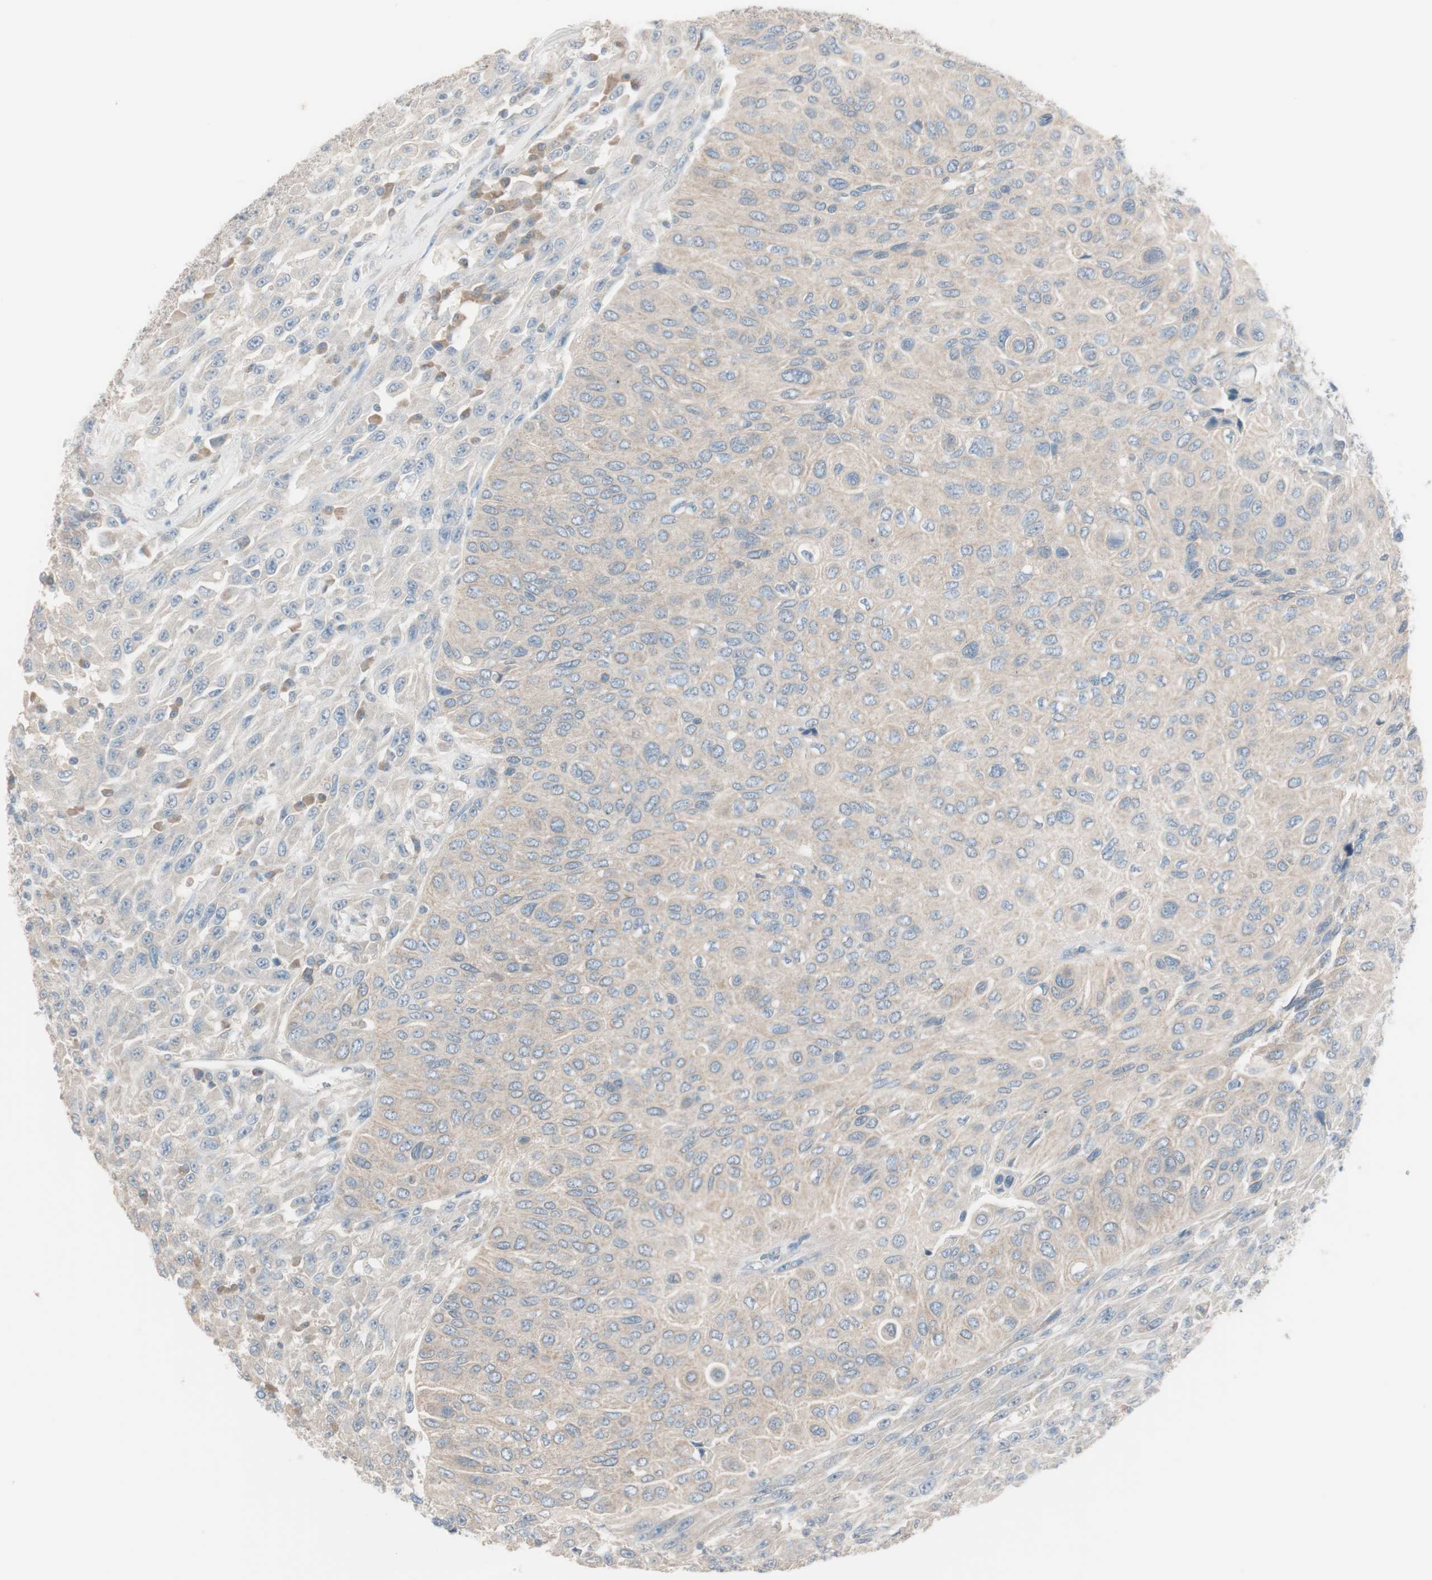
{"staining": {"intensity": "weak", "quantity": "25%-75%", "location": "cytoplasmic/membranous"}, "tissue": "urothelial cancer", "cell_type": "Tumor cells", "image_type": "cancer", "snomed": [{"axis": "morphology", "description": "Urothelial carcinoma, High grade"}, {"axis": "topography", "description": "Urinary bladder"}], "caption": "Immunohistochemistry photomicrograph of neoplastic tissue: human urothelial cancer stained using IHC demonstrates low levels of weak protein expression localized specifically in the cytoplasmic/membranous of tumor cells, appearing as a cytoplasmic/membranous brown color.", "gene": "KHK", "patient": {"sex": "male", "age": 66}}